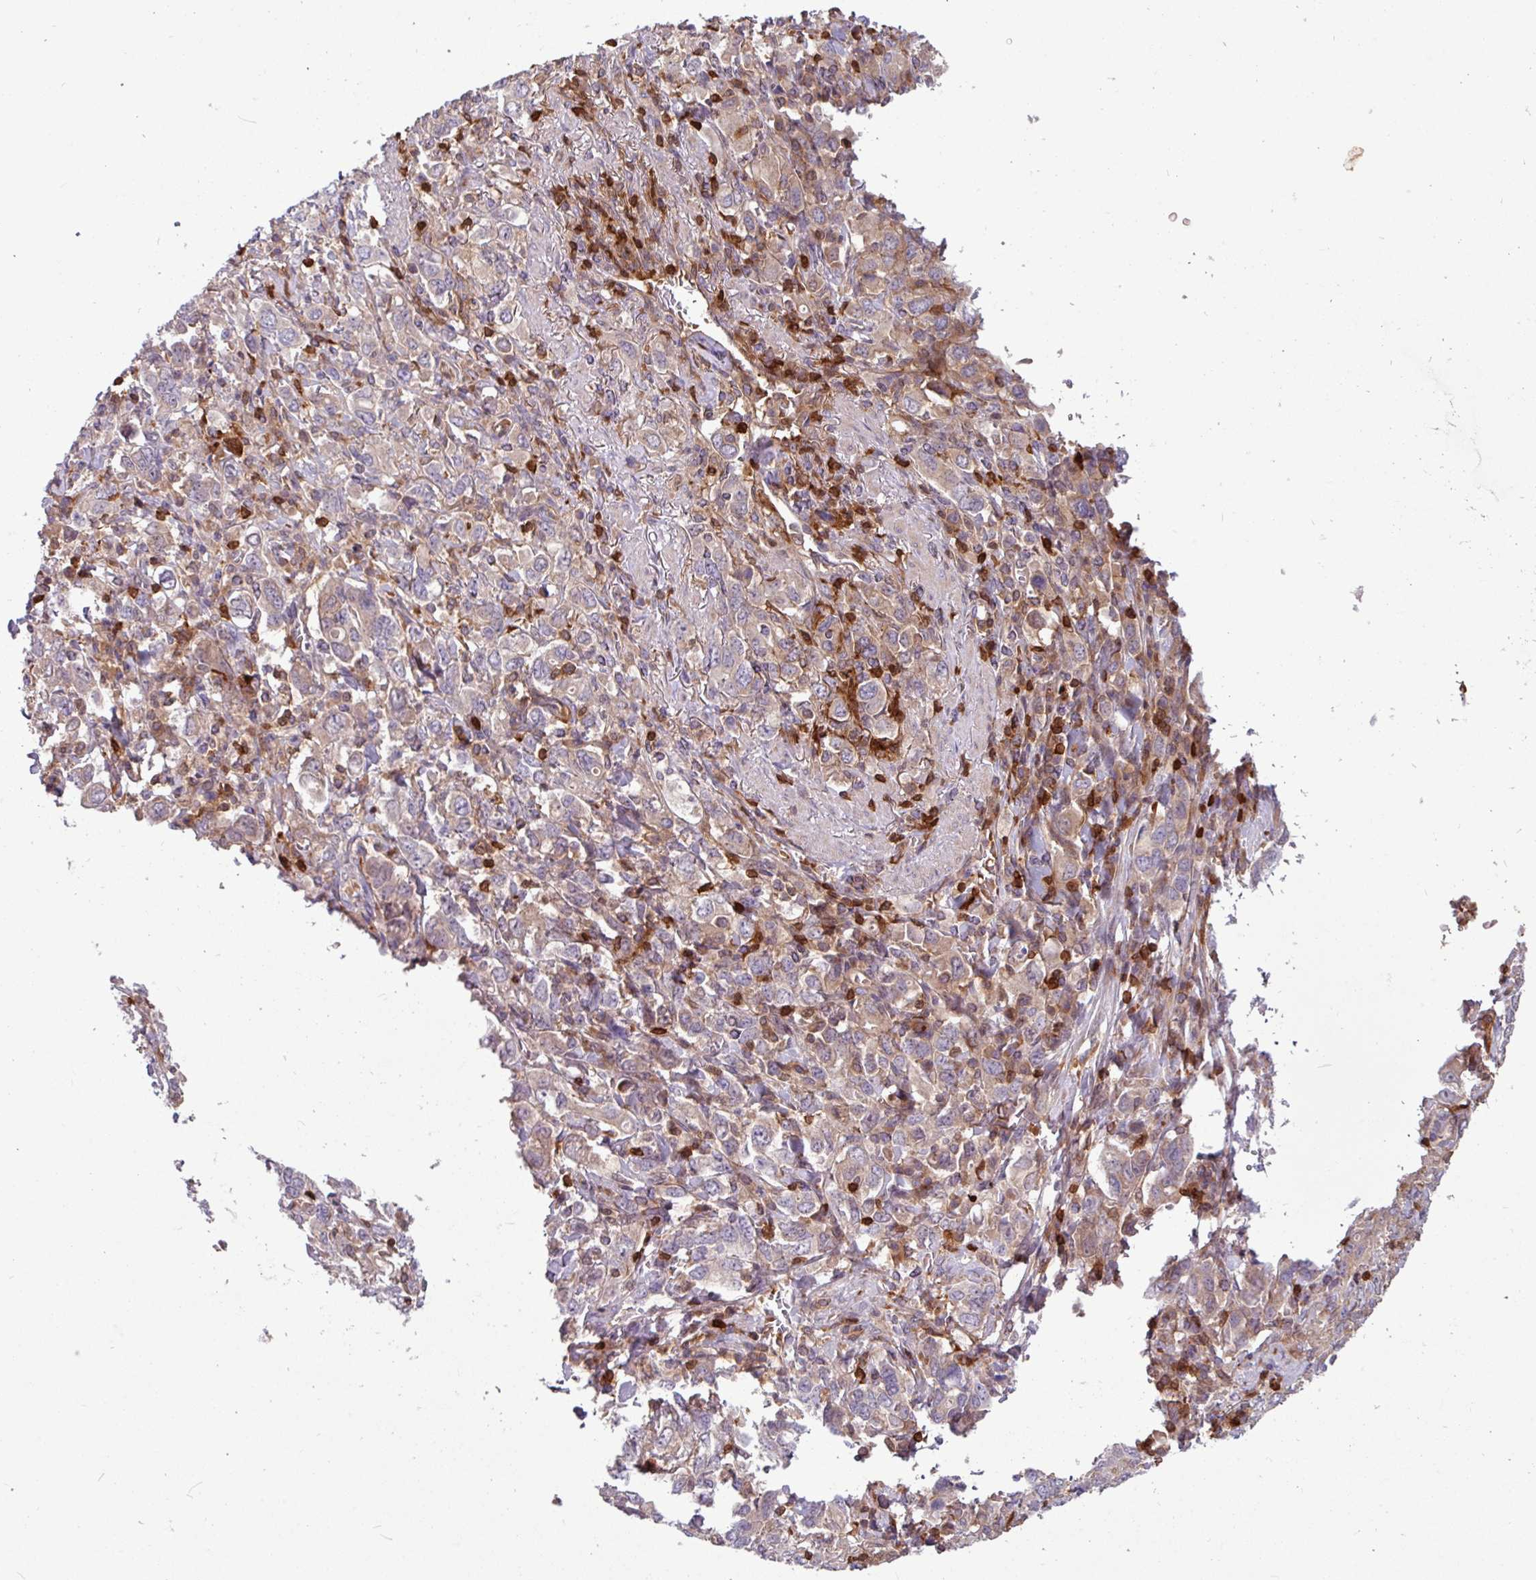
{"staining": {"intensity": "weak", "quantity": "25%-75%", "location": "cytoplasmic/membranous"}, "tissue": "stomach cancer", "cell_type": "Tumor cells", "image_type": "cancer", "snomed": [{"axis": "morphology", "description": "Adenocarcinoma, NOS"}, {"axis": "topography", "description": "Stomach, upper"}, {"axis": "topography", "description": "Stomach"}], "caption": "Adenocarcinoma (stomach) was stained to show a protein in brown. There is low levels of weak cytoplasmic/membranous expression in about 25%-75% of tumor cells.", "gene": "SEC61G", "patient": {"sex": "male", "age": 62}}